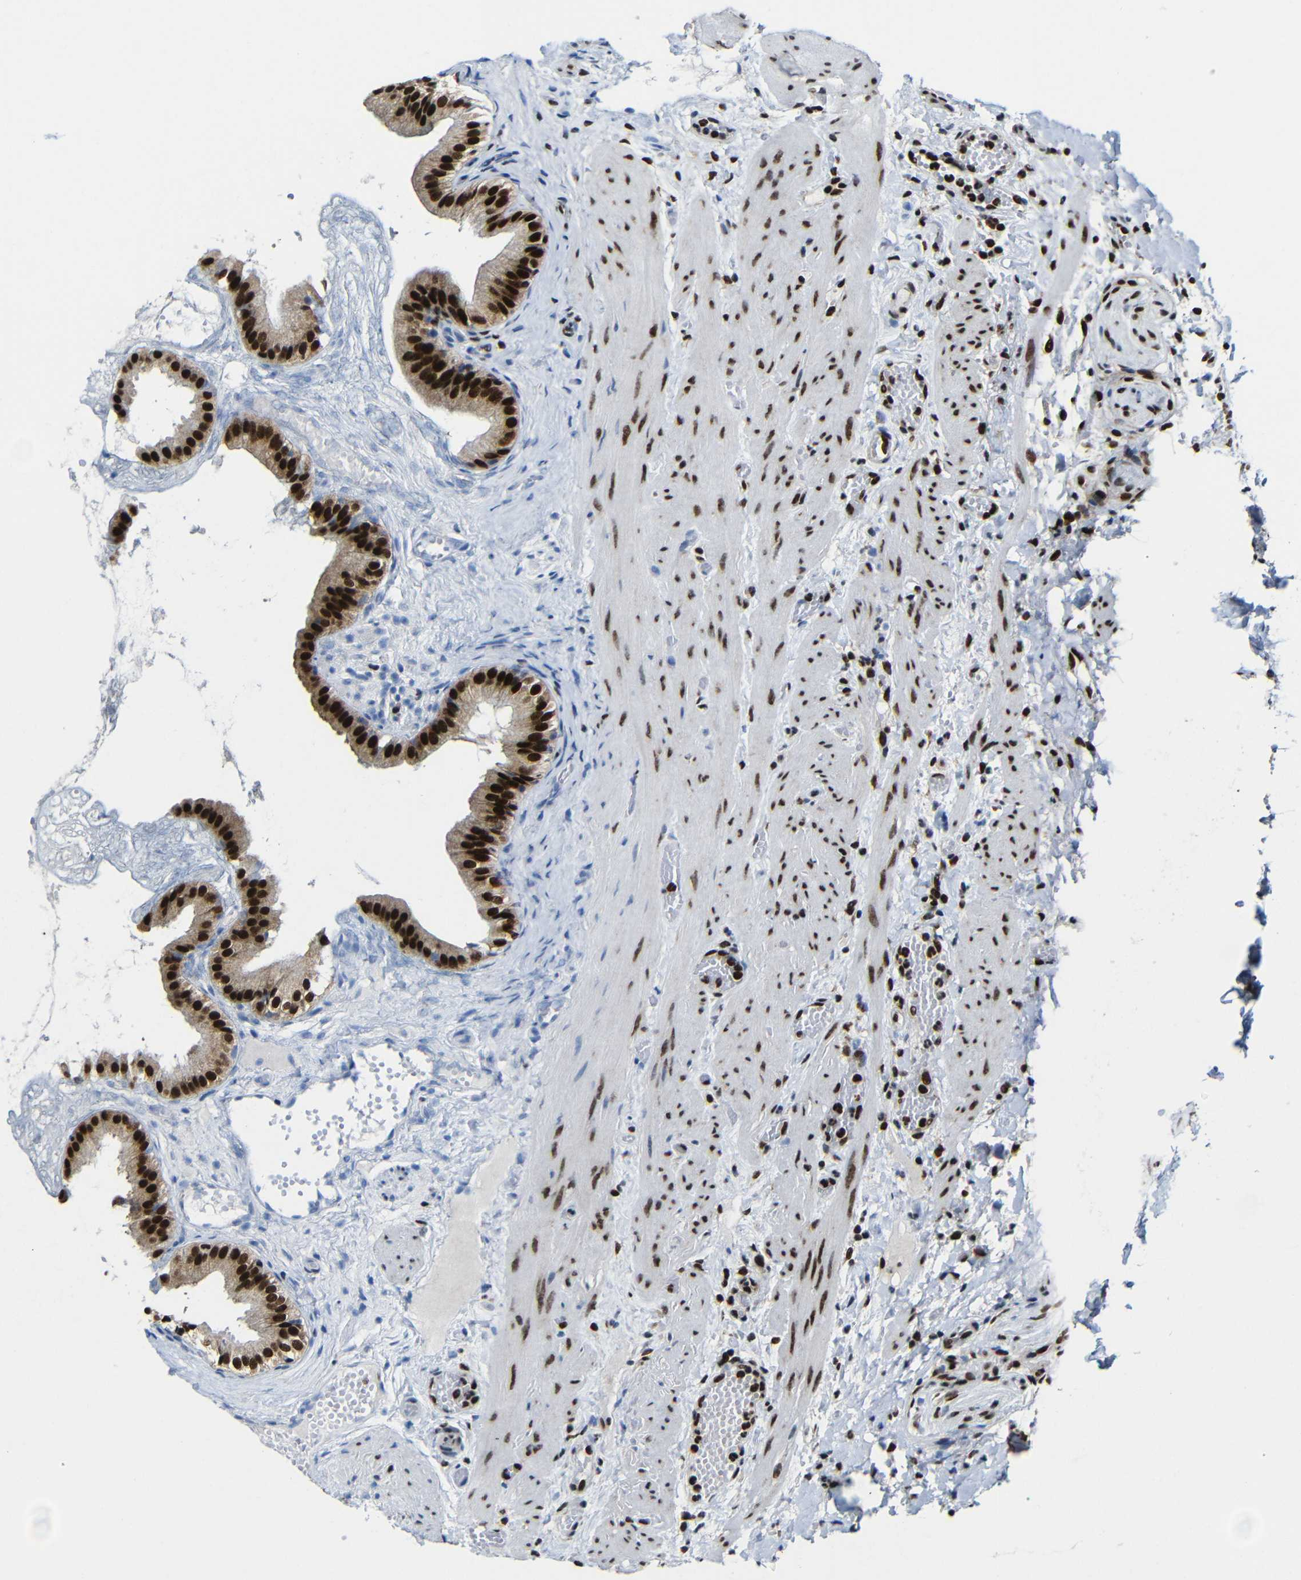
{"staining": {"intensity": "strong", "quantity": ">75%", "location": "nuclear"}, "tissue": "gallbladder", "cell_type": "Glandular cells", "image_type": "normal", "snomed": [{"axis": "morphology", "description": "Normal tissue, NOS"}, {"axis": "topography", "description": "Gallbladder"}], "caption": "Protein staining of unremarkable gallbladder shows strong nuclear staining in about >75% of glandular cells. The protein of interest is stained brown, and the nuclei are stained in blue (DAB IHC with brightfield microscopy, high magnification).", "gene": "PTBP1", "patient": {"sex": "female", "age": 26}}